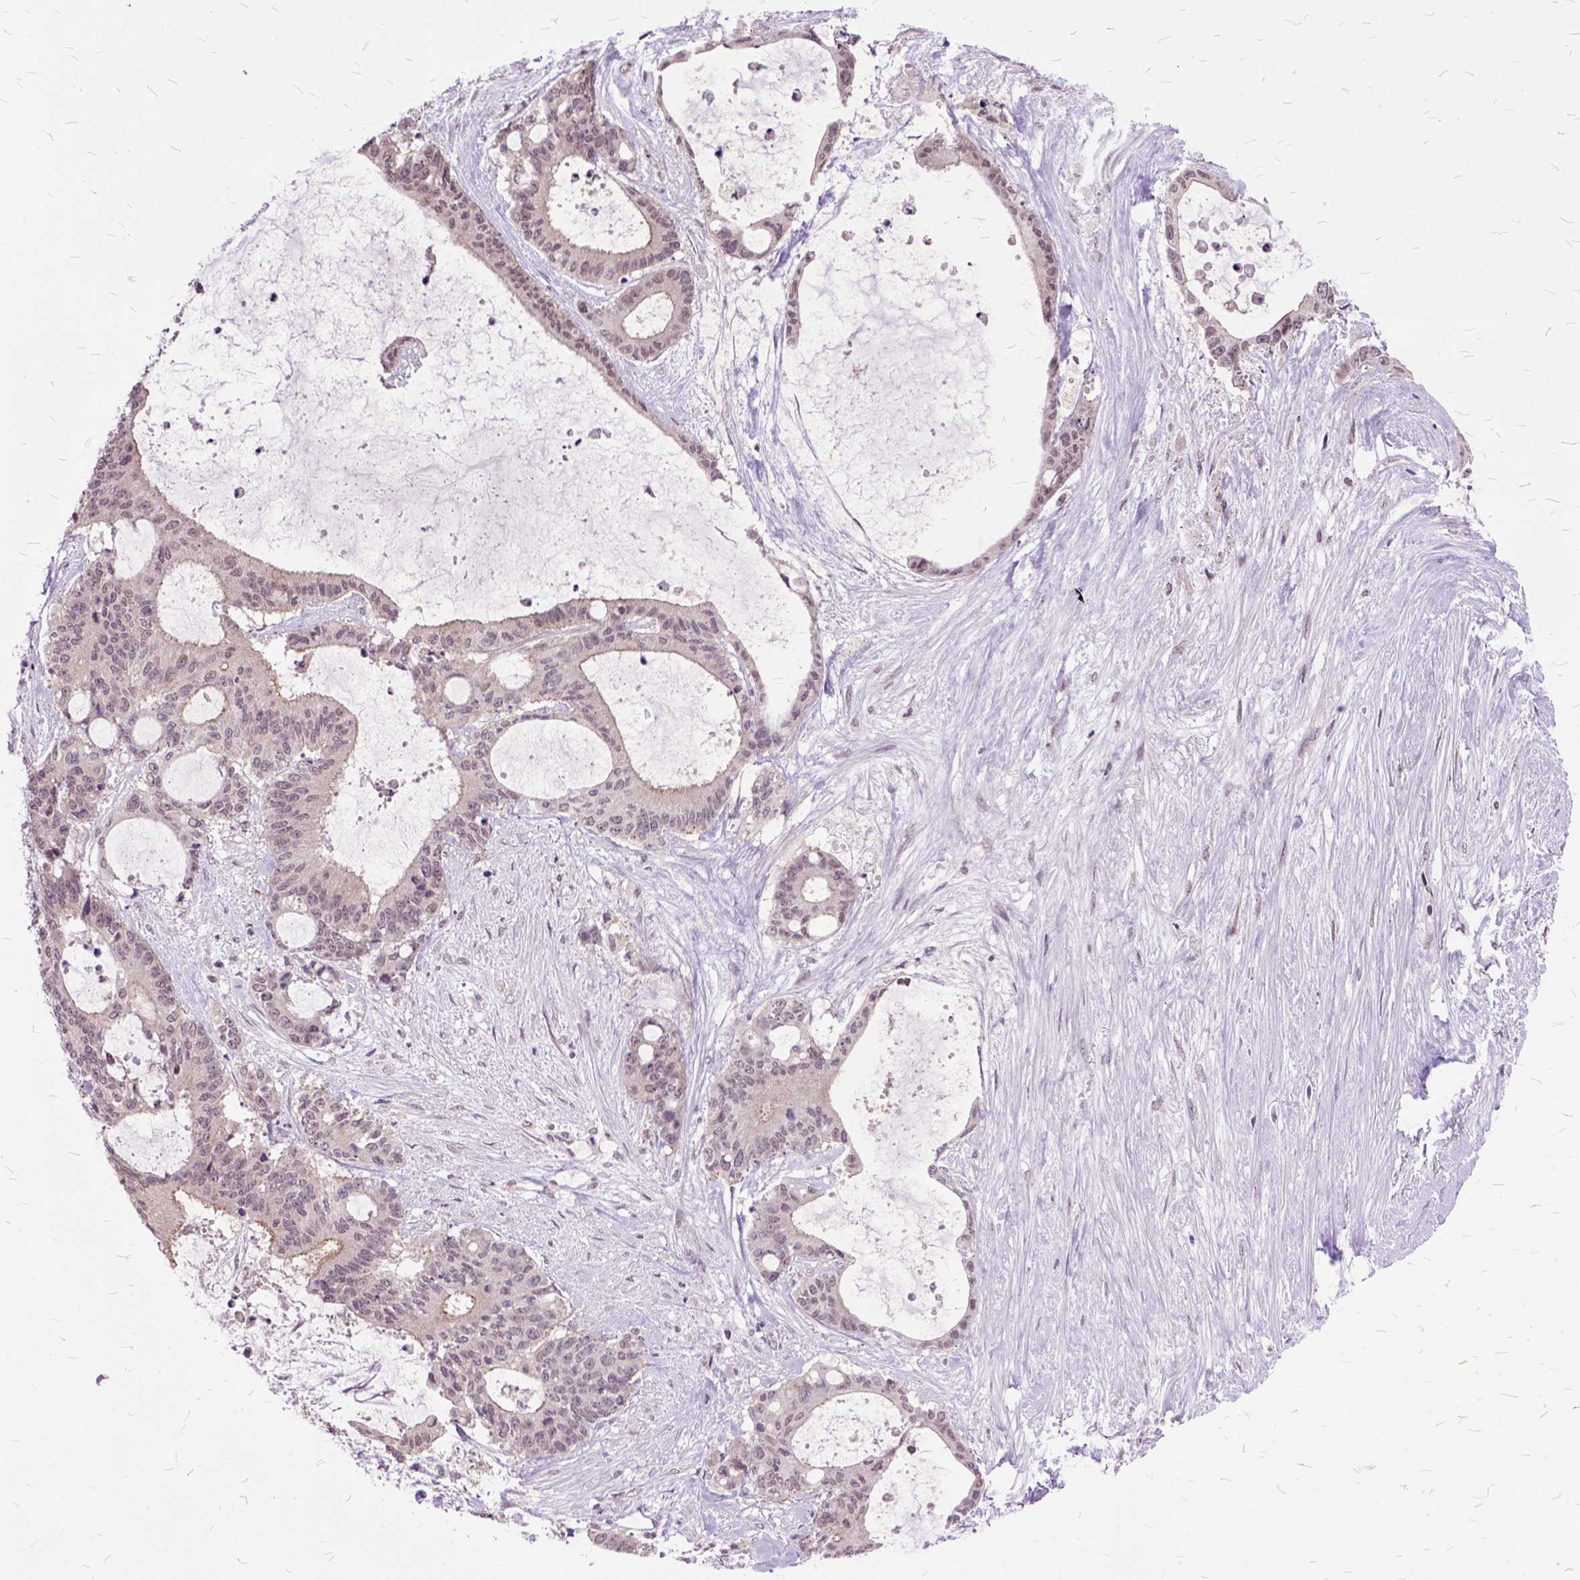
{"staining": {"intensity": "negative", "quantity": "none", "location": "none"}, "tissue": "liver cancer", "cell_type": "Tumor cells", "image_type": "cancer", "snomed": [{"axis": "morphology", "description": "Normal tissue, NOS"}, {"axis": "morphology", "description": "Cholangiocarcinoma"}, {"axis": "topography", "description": "Liver"}, {"axis": "topography", "description": "Peripheral nerve tissue"}], "caption": "High power microscopy histopathology image of an IHC image of cholangiocarcinoma (liver), revealing no significant positivity in tumor cells. (DAB immunohistochemistry, high magnification).", "gene": "ORC5", "patient": {"sex": "female", "age": 73}}